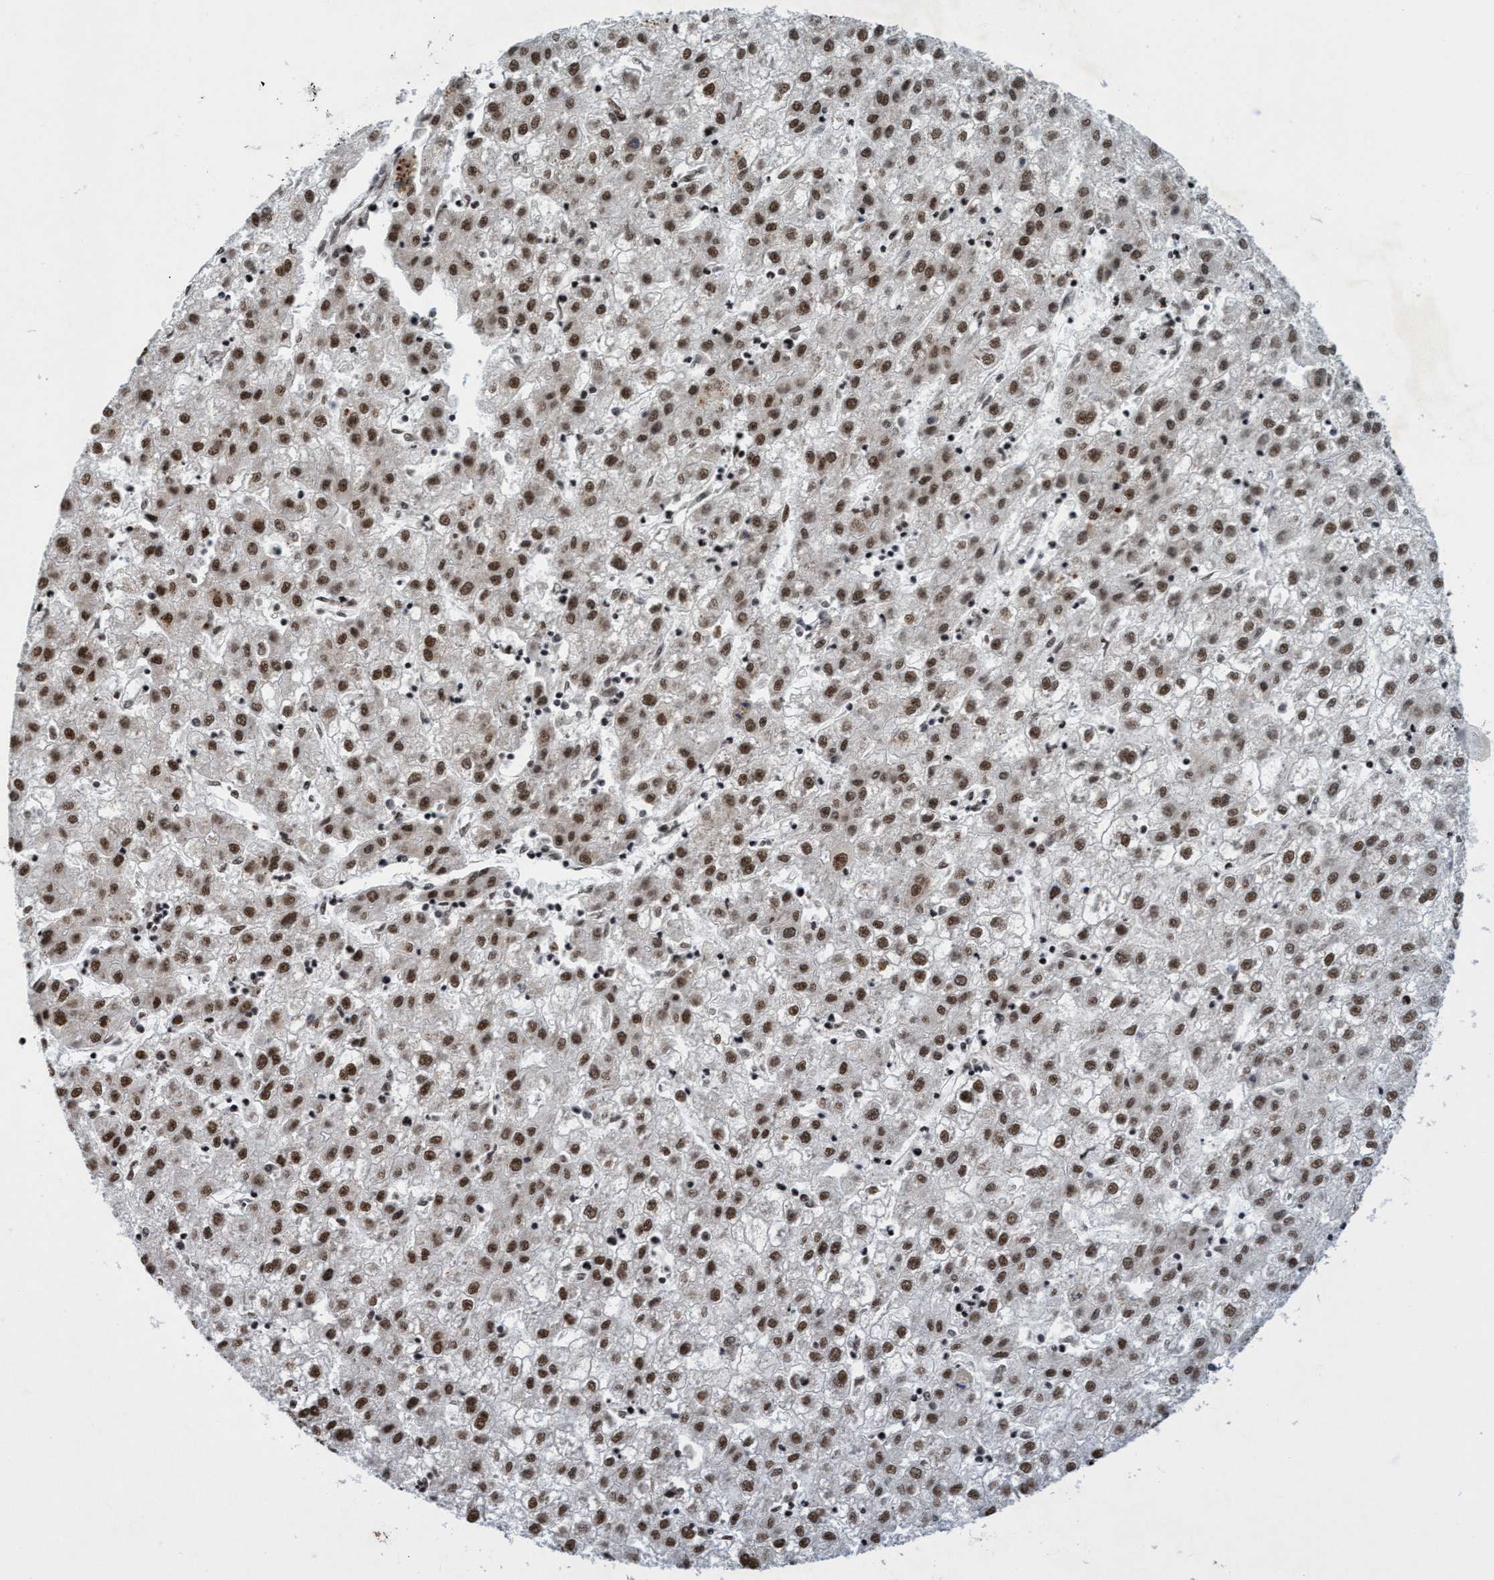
{"staining": {"intensity": "moderate", "quantity": ">75%", "location": "nuclear"}, "tissue": "liver cancer", "cell_type": "Tumor cells", "image_type": "cancer", "snomed": [{"axis": "morphology", "description": "Carcinoma, Hepatocellular, NOS"}, {"axis": "topography", "description": "Liver"}], "caption": "Liver cancer (hepatocellular carcinoma) tissue demonstrates moderate nuclear expression in about >75% of tumor cells, visualized by immunohistochemistry.", "gene": "GLT6D1", "patient": {"sex": "male", "age": 72}}